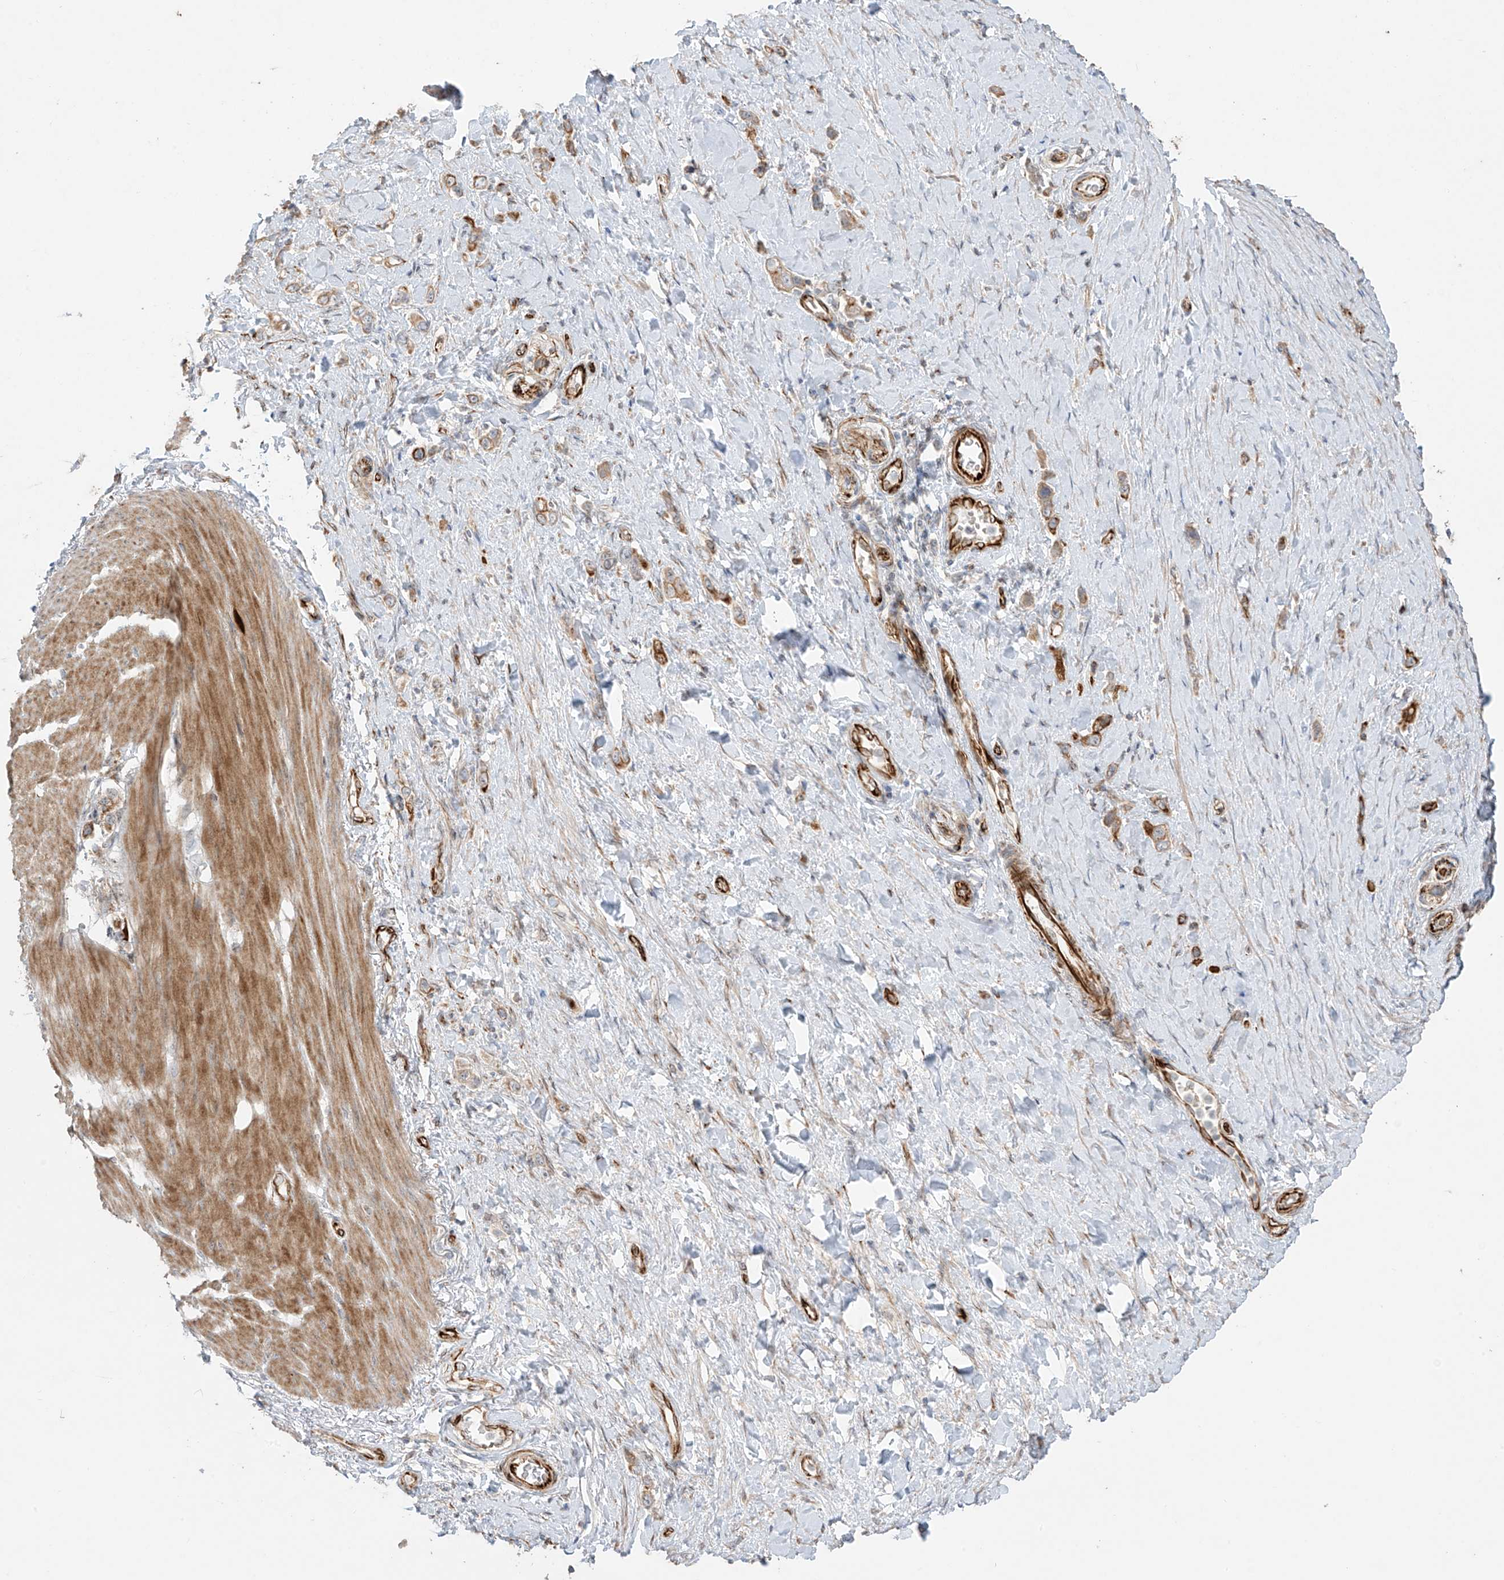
{"staining": {"intensity": "moderate", "quantity": "25%-75%", "location": "cytoplasmic/membranous"}, "tissue": "stomach cancer", "cell_type": "Tumor cells", "image_type": "cancer", "snomed": [{"axis": "morphology", "description": "Adenocarcinoma, NOS"}, {"axis": "topography", "description": "Stomach"}], "caption": "Protein expression analysis of human stomach adenocarcinoma reveals moderate cytoplasmic/membranous positivity in approximately 25%-75% of tumor cells.", "gene": "DCDC2", "patient": {"sex": "female", "age": 65}}